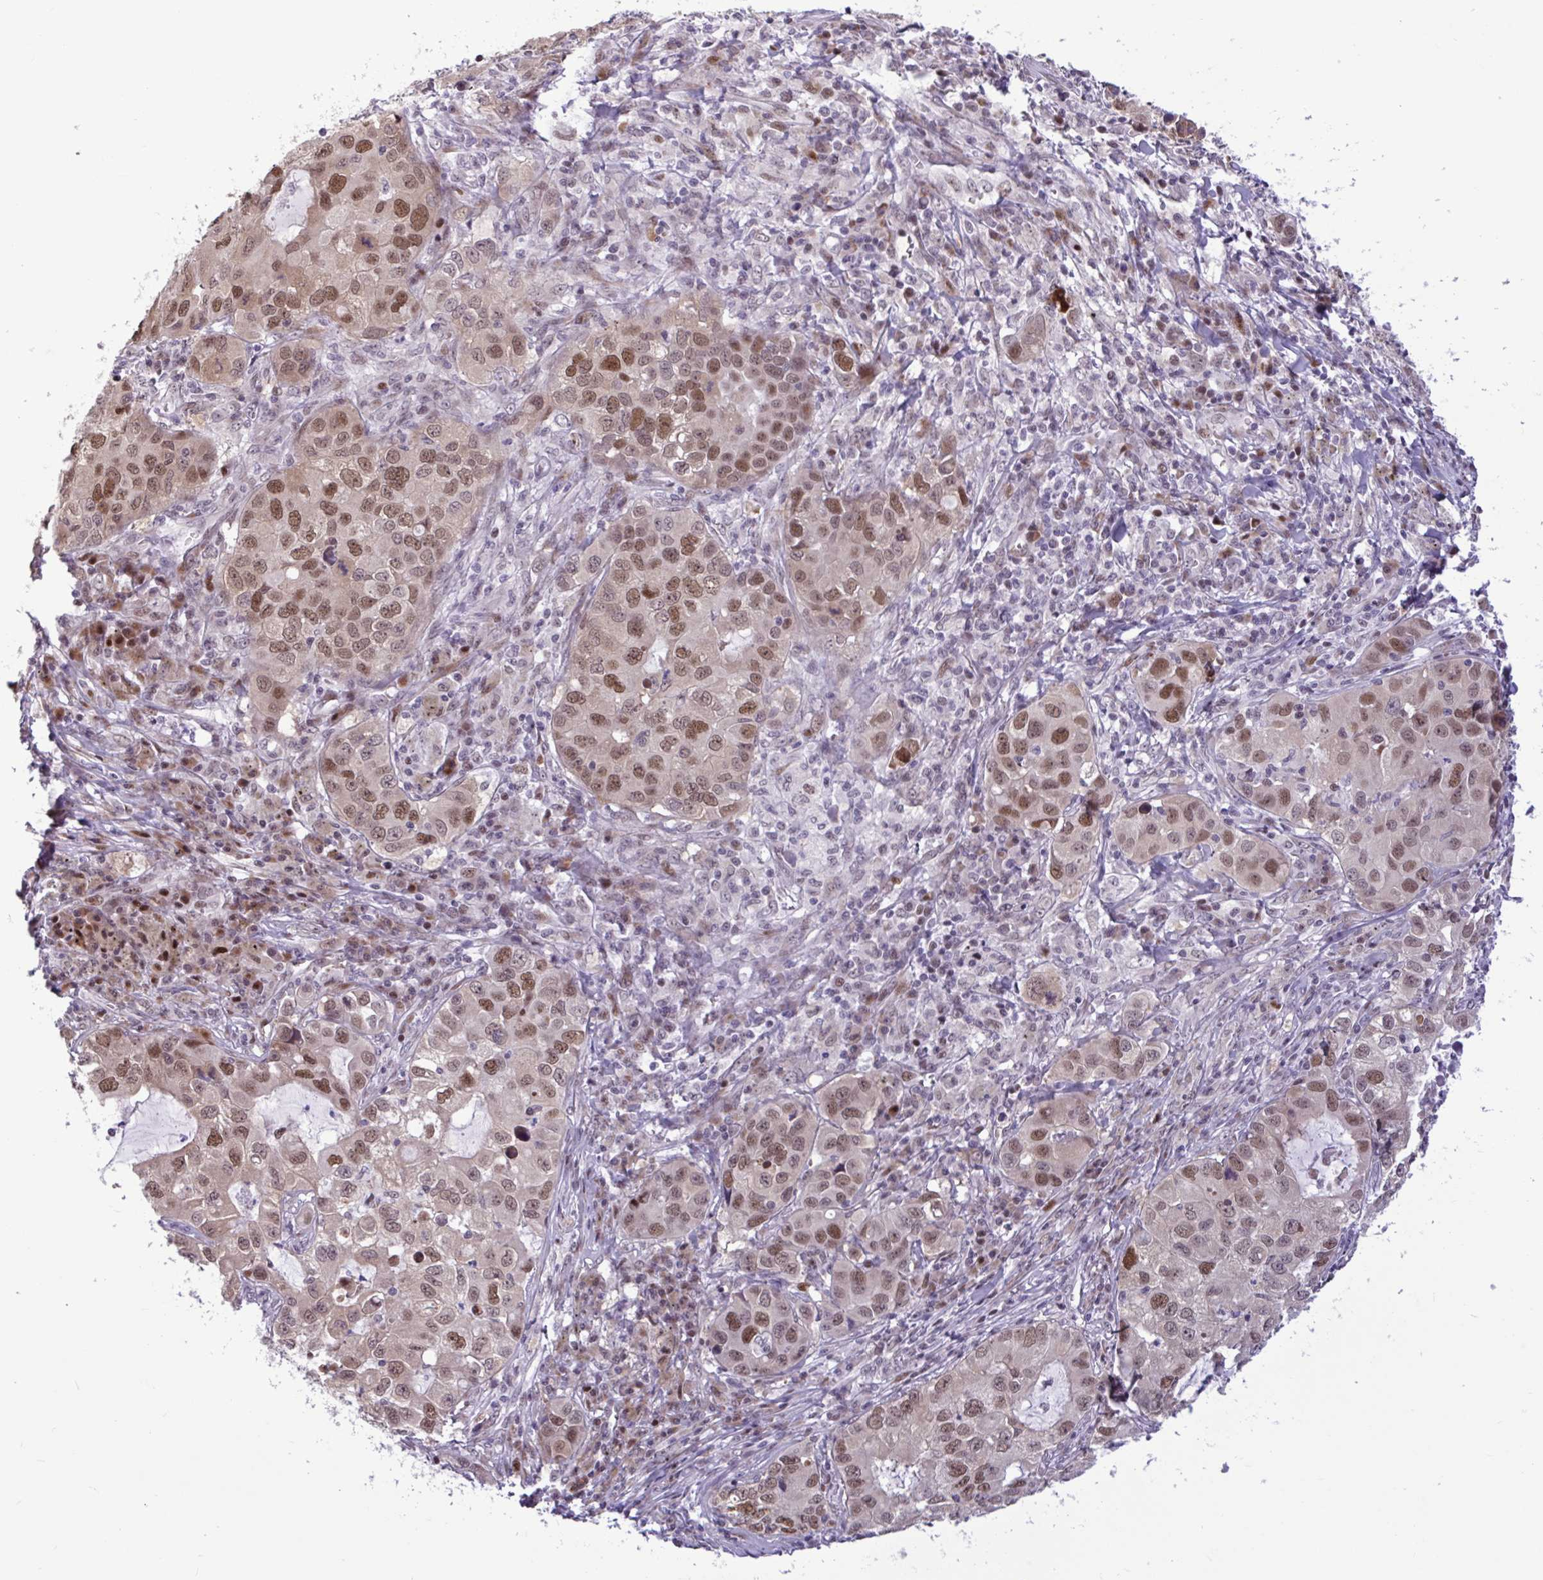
{"staining": {"intensity": "moderate", "quantity": ">75%", "location": "nuclear"}, "tissue": "lung cancer", "cell_type": "Tumor cells", "image_type": "cancer", "snomed": [{"axis": "morphology", "description": "Normal morphology"}, {"axis": "morphology", "description": "Adenocarcinoma, NOS"}, {"axis": "topography", "description": "Lymph node"}, {"axis": "topography", "description": "Lung"}], "caption": "Protein expression analysis of human lung adenocarcinoma reveals moderate nuclear expression in approximately >75% of tumor cells. The staining is performed using DAB brown chromogen to label protein expression. The nuclei are counter-stained blue using hematoxylin.", "gene": "RBL1", "patient": {"sex": "female", "age": 51}}